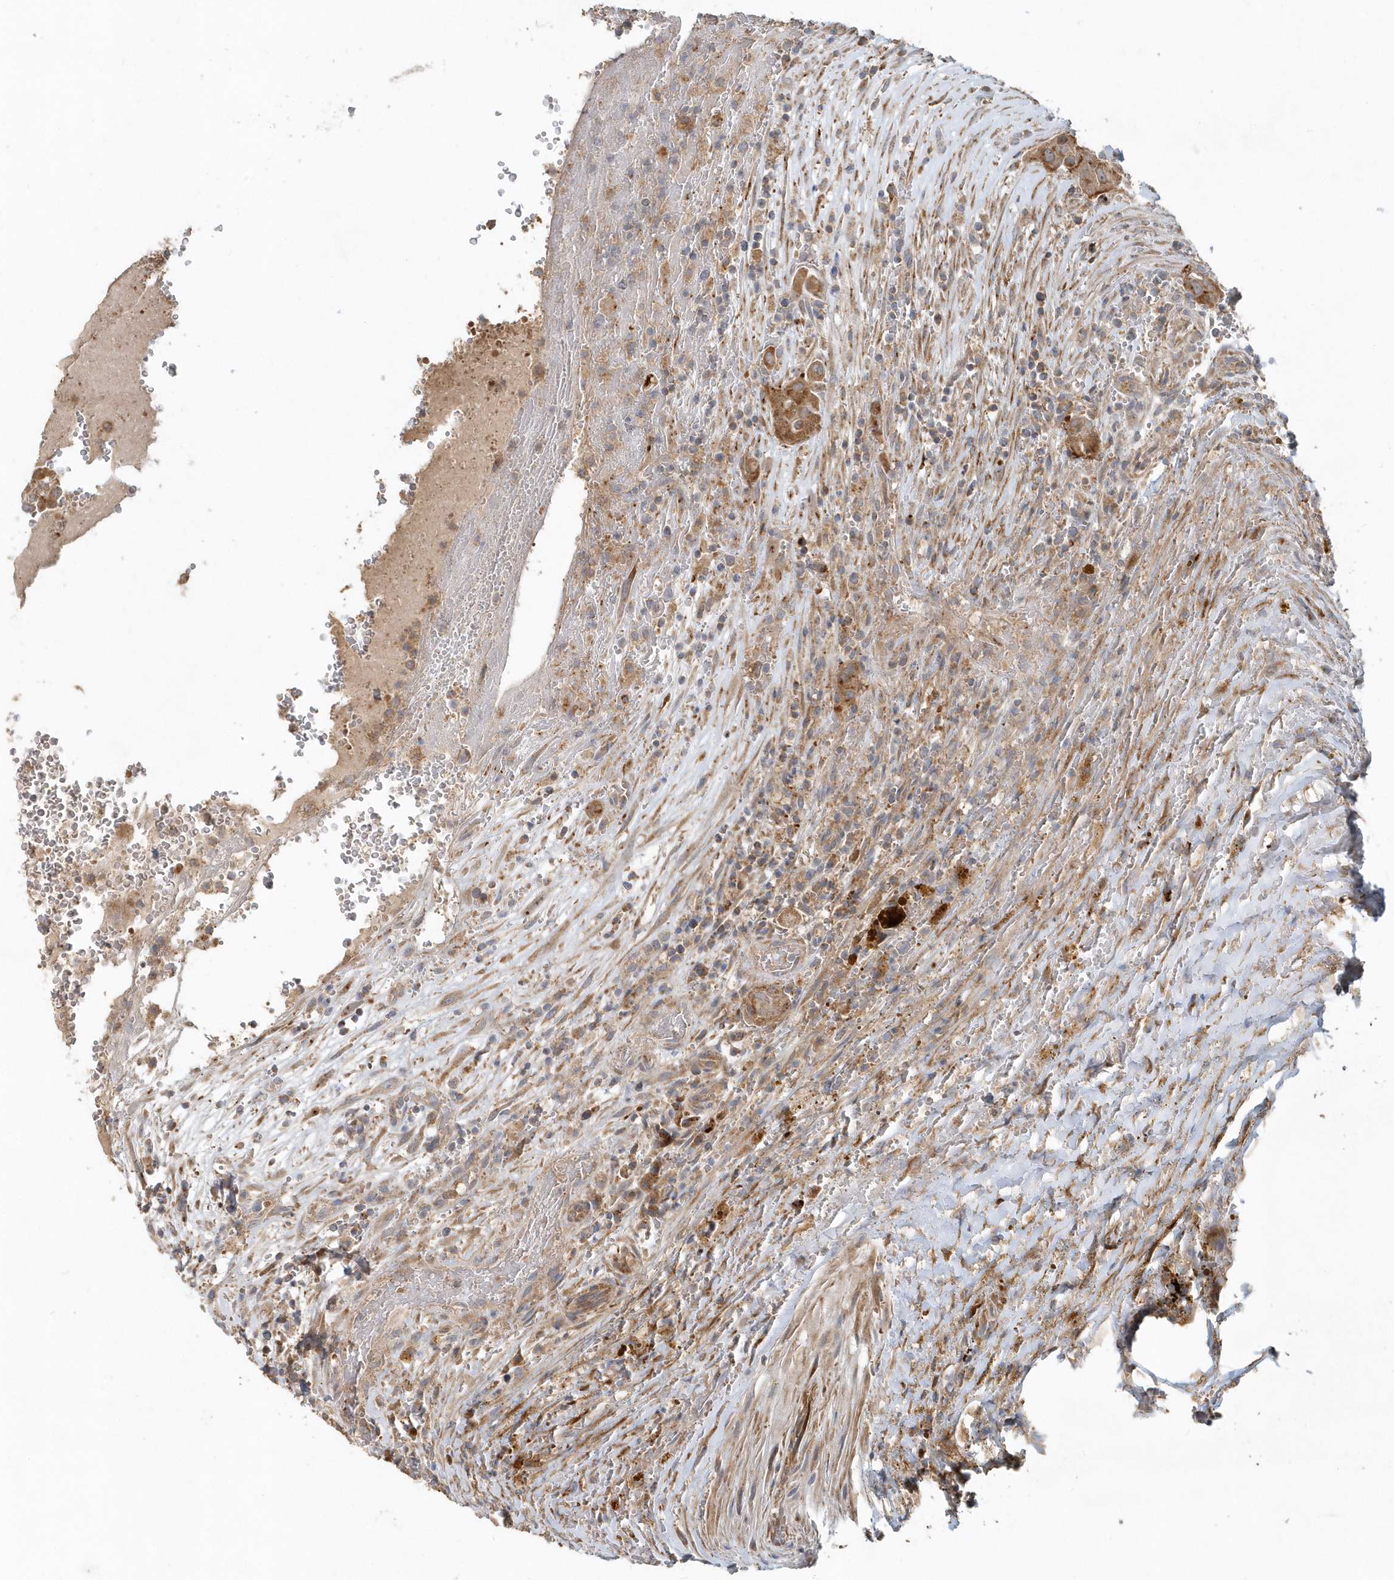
{"staining": {"intensity": "moderate", "quantity": ">75%", "location": "cytoplasmic/membranous"}, "tissue": "thyroid cancer", "cell_type": "Tumor cells", "image_type": "cancer", "snomed": [{"axis": "morphology", "description": "Papillary adenocarcinoma, NOS"}, {"axis": "topography", "description": "Thyroid gland"}], "caption": "A brown stain shows moderate cytoplasmic/membranous expression of a protein in thyroid cancer tumor cells.", "gene": "MMUT", "patient": {"sex": "male", "age": 77}}